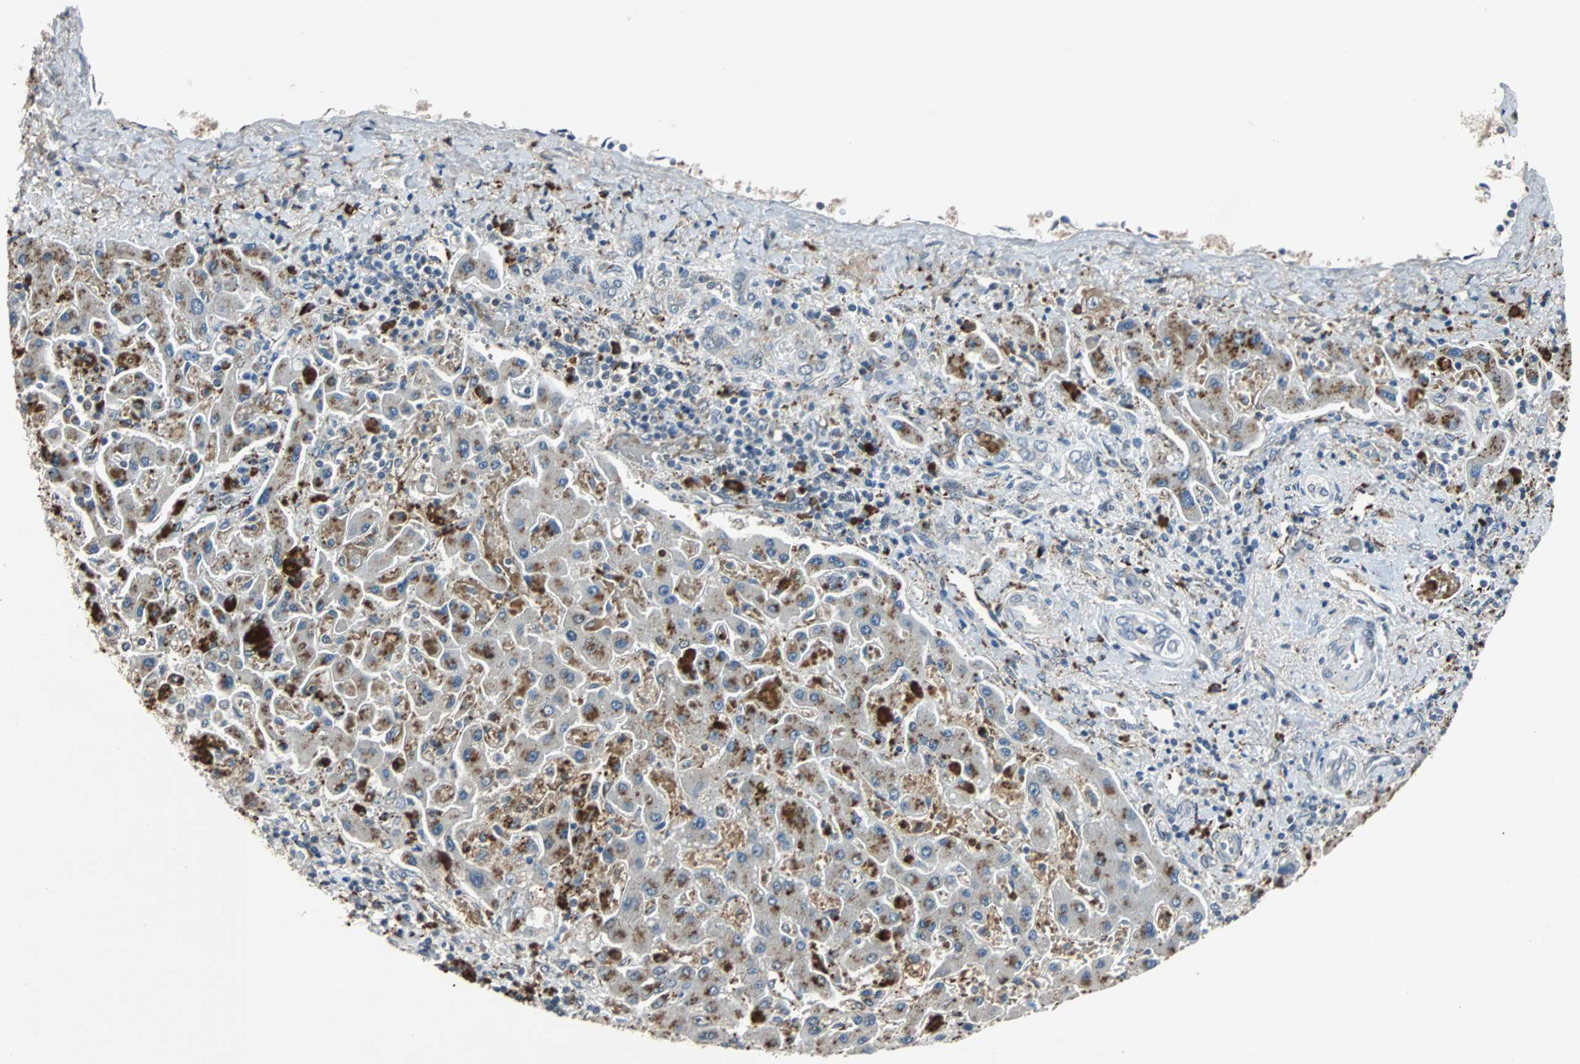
{"staining": {"intensity": "strong", "quantity": ">75%", "location": "cytoplasmic/membranous"}, "tissue": "liver cancer", "cell_type": "Tumor cells", "image_type": "cancer", "snomed": [{"axis": "morphology", "description": "Cholangiocarcinoma"}, {"axis": "topography", "description": "Liver"}], "caption": "This is a histology image of immunohistochemistry staining of liver cholangiocarcinoma, which shows strong staining in the cytoplasmic/membranous of tumor cells.", "gene": "HLX", "patient": {"sex": "male", "age": 50}}